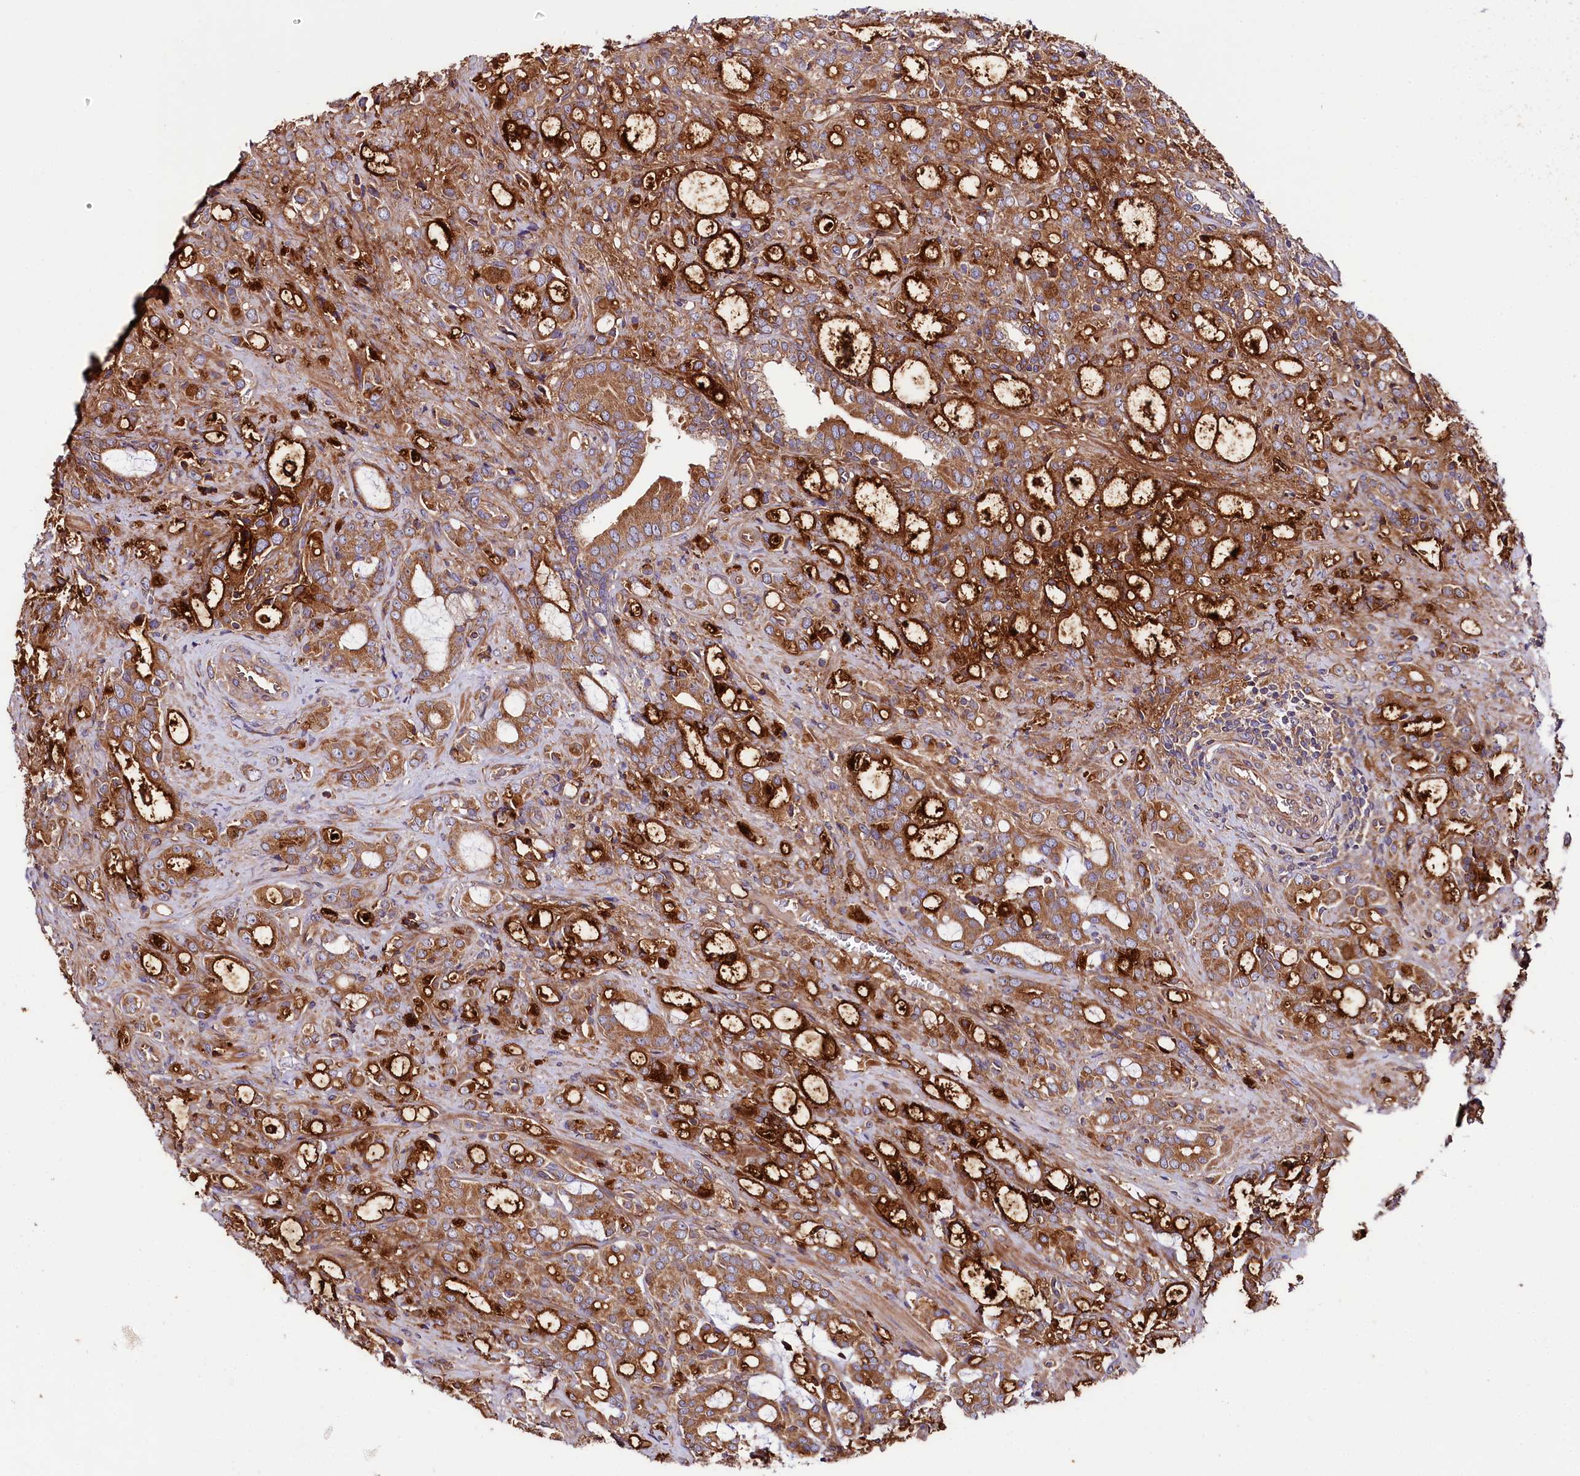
{"staining": {"intensity": "strong", "quantity": ">75%", "location": "cytoplasmic/membranous"}, "tissue": "prostate cancer", "cell_type": "Tumor cells", "image_type": "cancer", "snomed": [{"axis": "morphology", "description": "Adenocarcinoma, High grade"}, {"axis": "topography", "description": "Prostate"}], "caption": "Tumor cells exhibit strong cytoplasmic/membranous expression in about >75% of cells in prostate cancer. (DAB IHC with brightfield microscopy, high magnification).", "gene": "CEP295", "patient": {"sex": "male", "age": 72}}